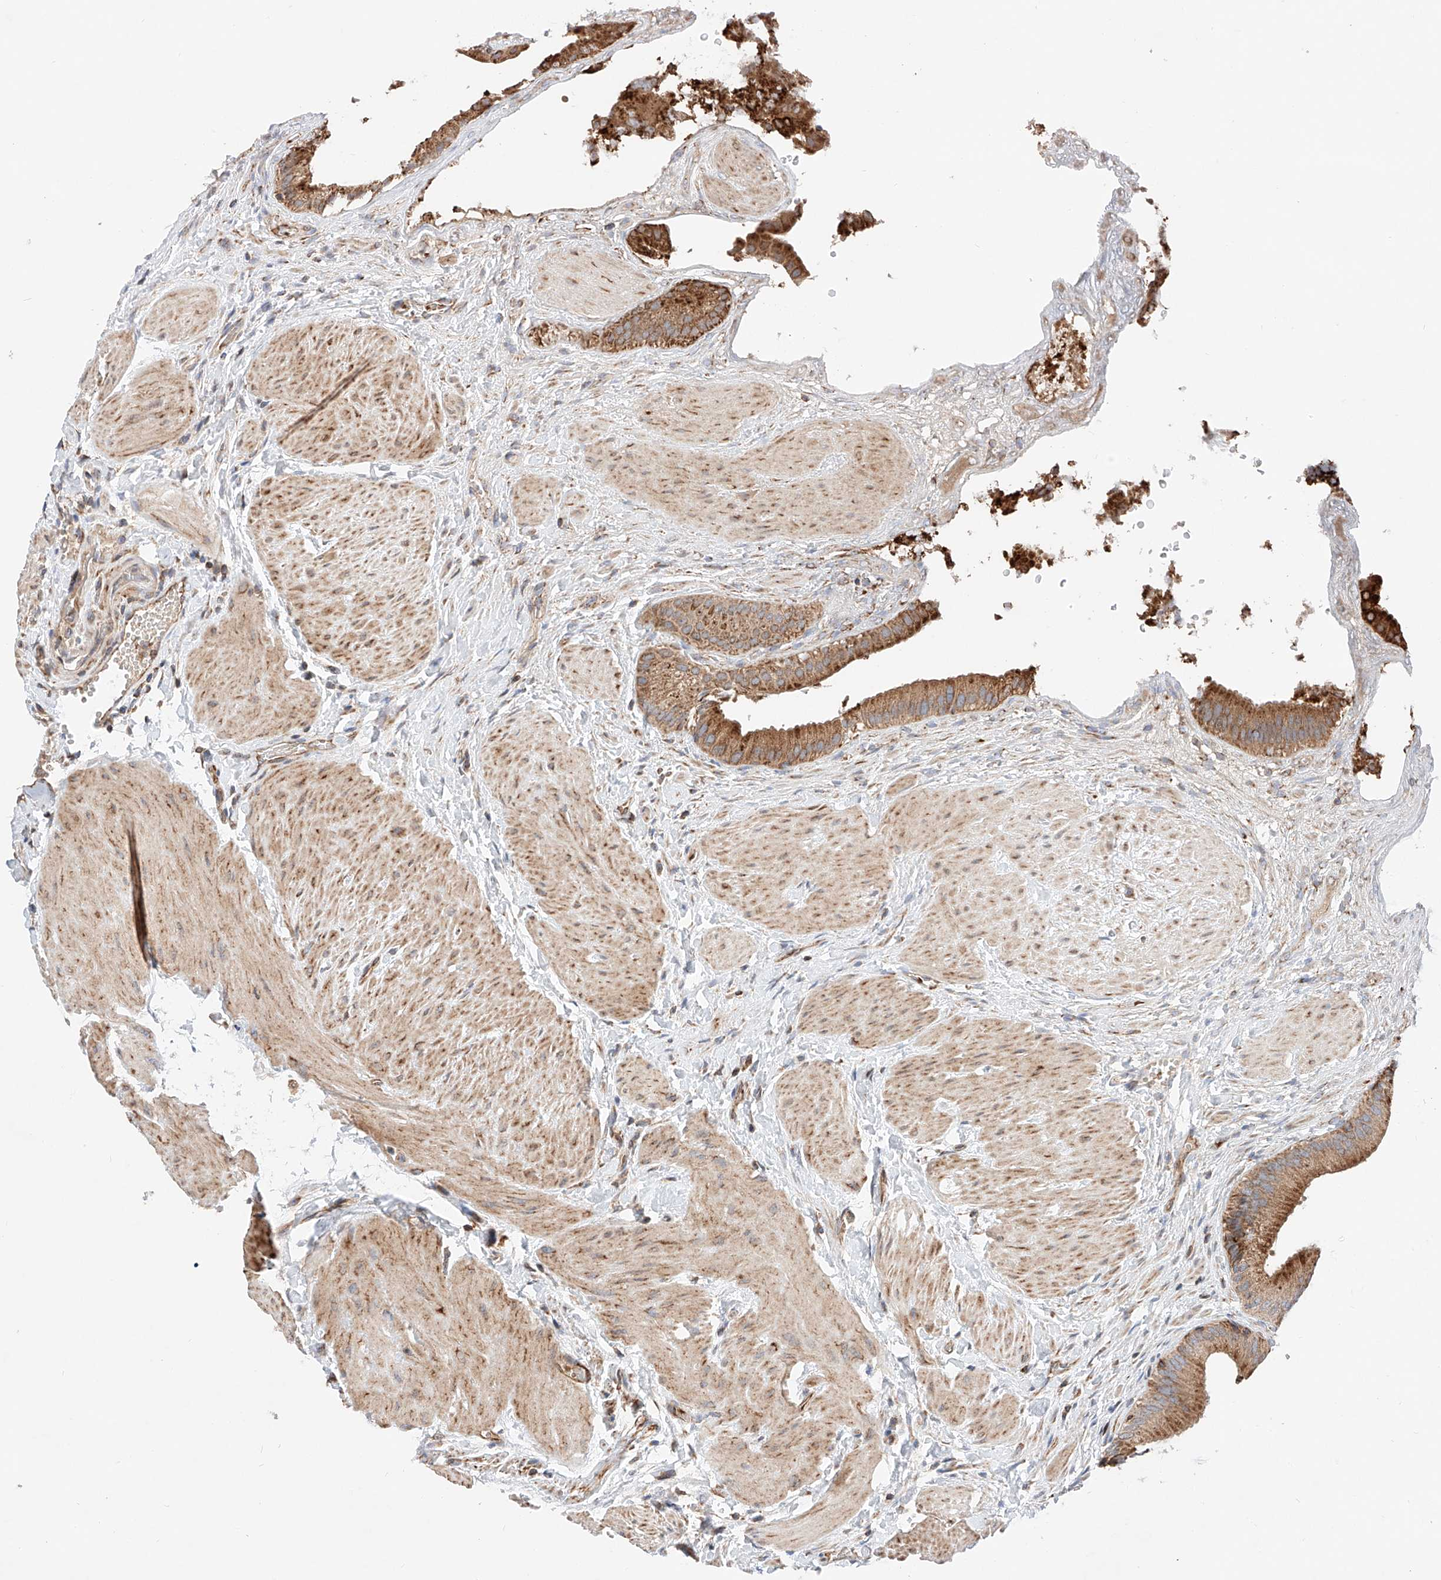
{"staining": {"intensity": "strong", "quantity": ">75%", "location": "cytoplasmic/membranous"}, "tissue": "gallbladder", "cell_type": "Glandular cells", "image_type": "normal", "snomed": [{"axis": "morphology", "description": "Normal tissue, NOS"}, {"axis": "topography", "description": "Gallbladder"}], "caption": "An immunohistochemistry (IHC) histopathology image of normal tissue is shown. Protein staining in brown labels strong cytoplasmic/membranous positivity in gallbladder within glandular cells. (brown staining indicates protein expression, while blue staining denotes nuclei).", "gene": "NR1D1", "patient": {"sex": "male", "age": 55}}